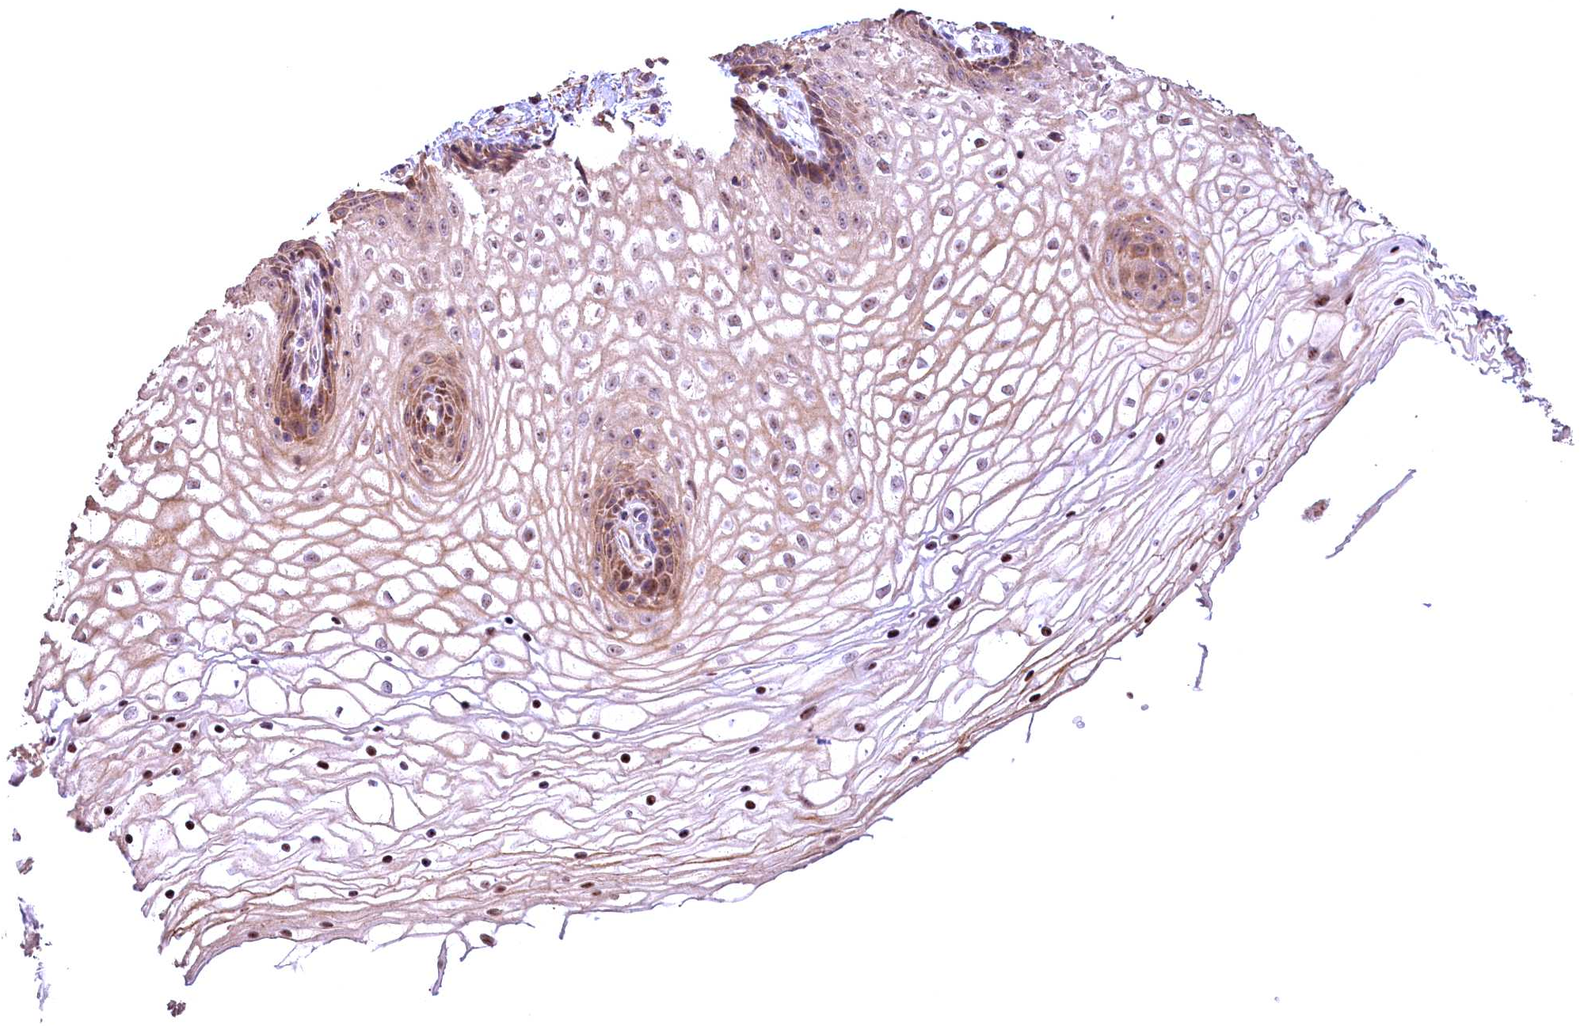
{"staining": {"intensity": "moderate", "quantity": "25%-75%", "location": "cytoplasmic/membranous,nuclear"}, "tissue": "vagina", "cell_type": "Squamous epithelial cells", "image_type": "normal", "snomed": [{"axis": "morphology", "description": "Normal tissue, NOS"}, {"axis": "topography", "description": "Vagina"}], "caption": "Immunohistochemical staining of normal vagina displays medium levels of moderate cytoplasmic/membranous,nuclear expression in about 25%-75% of squamous epithelial cells. The protein of interest is stained brown, and the nuclei are stained in blue (DAB IHC with brightfield microscopy, high magnification).", "gene": "FUZ", "patient": {"sex": "female", "age": 34}}